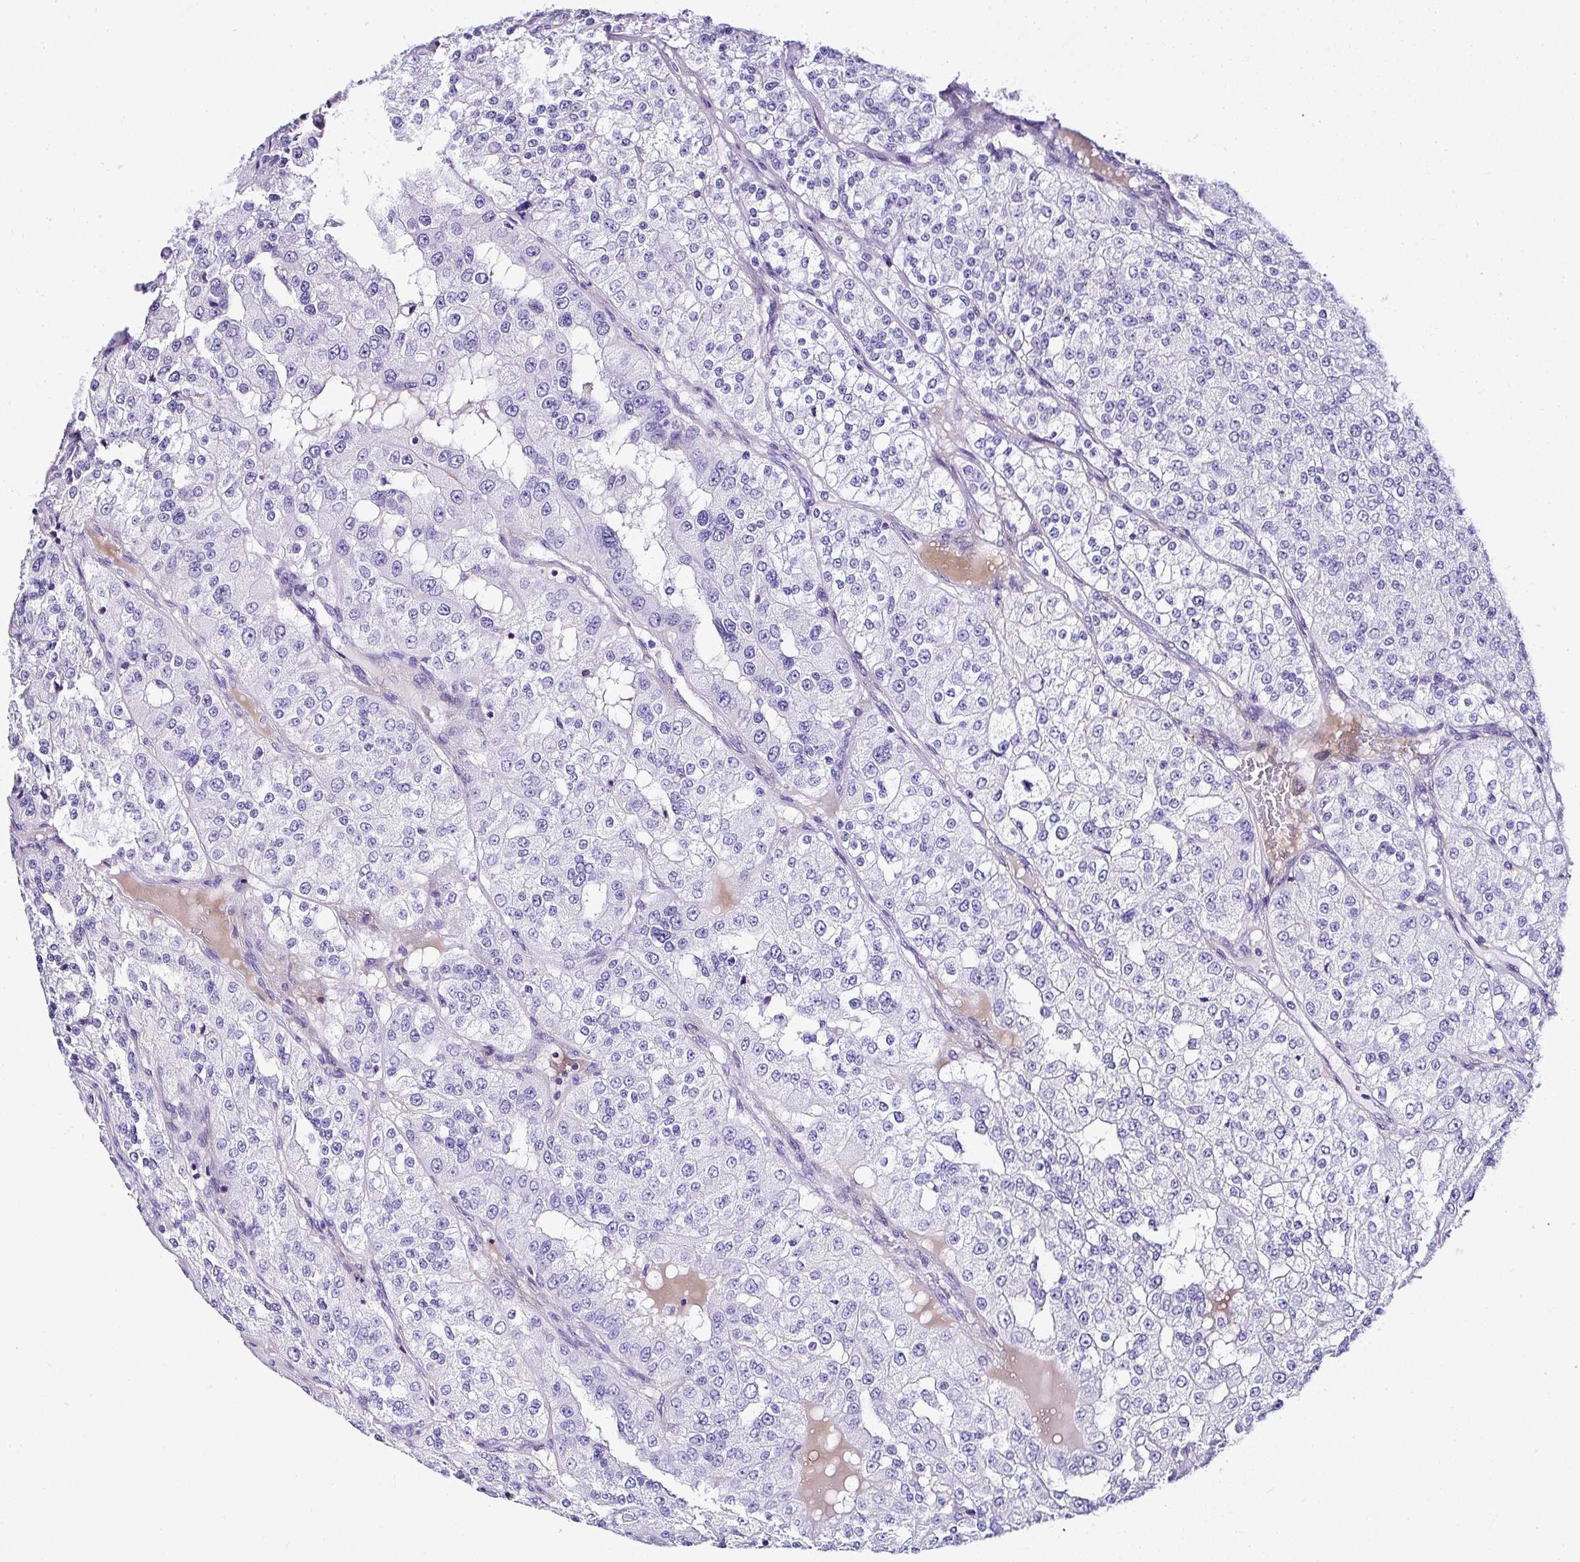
{"staining": {"intensity": "negative", "quantity": "none", "location": "none"}, "tissue": "renal cancer", "cell_type": "Tumor cells", "image_type": "cancer", "snomed": [{"axis": "morphology", "description": "Adenocarcinoma, NOS"}, {"axis": "topography", "description": "Kidney"}], "caption": "IHC image of neoplastic tissue: human renal cancer stained with DAB (3,3'-diaminobenzidine) shows no significant protein positivity in tumor cells.", "gene": "DEPDC5", "patient": {"sex": "female", "age": 63}}